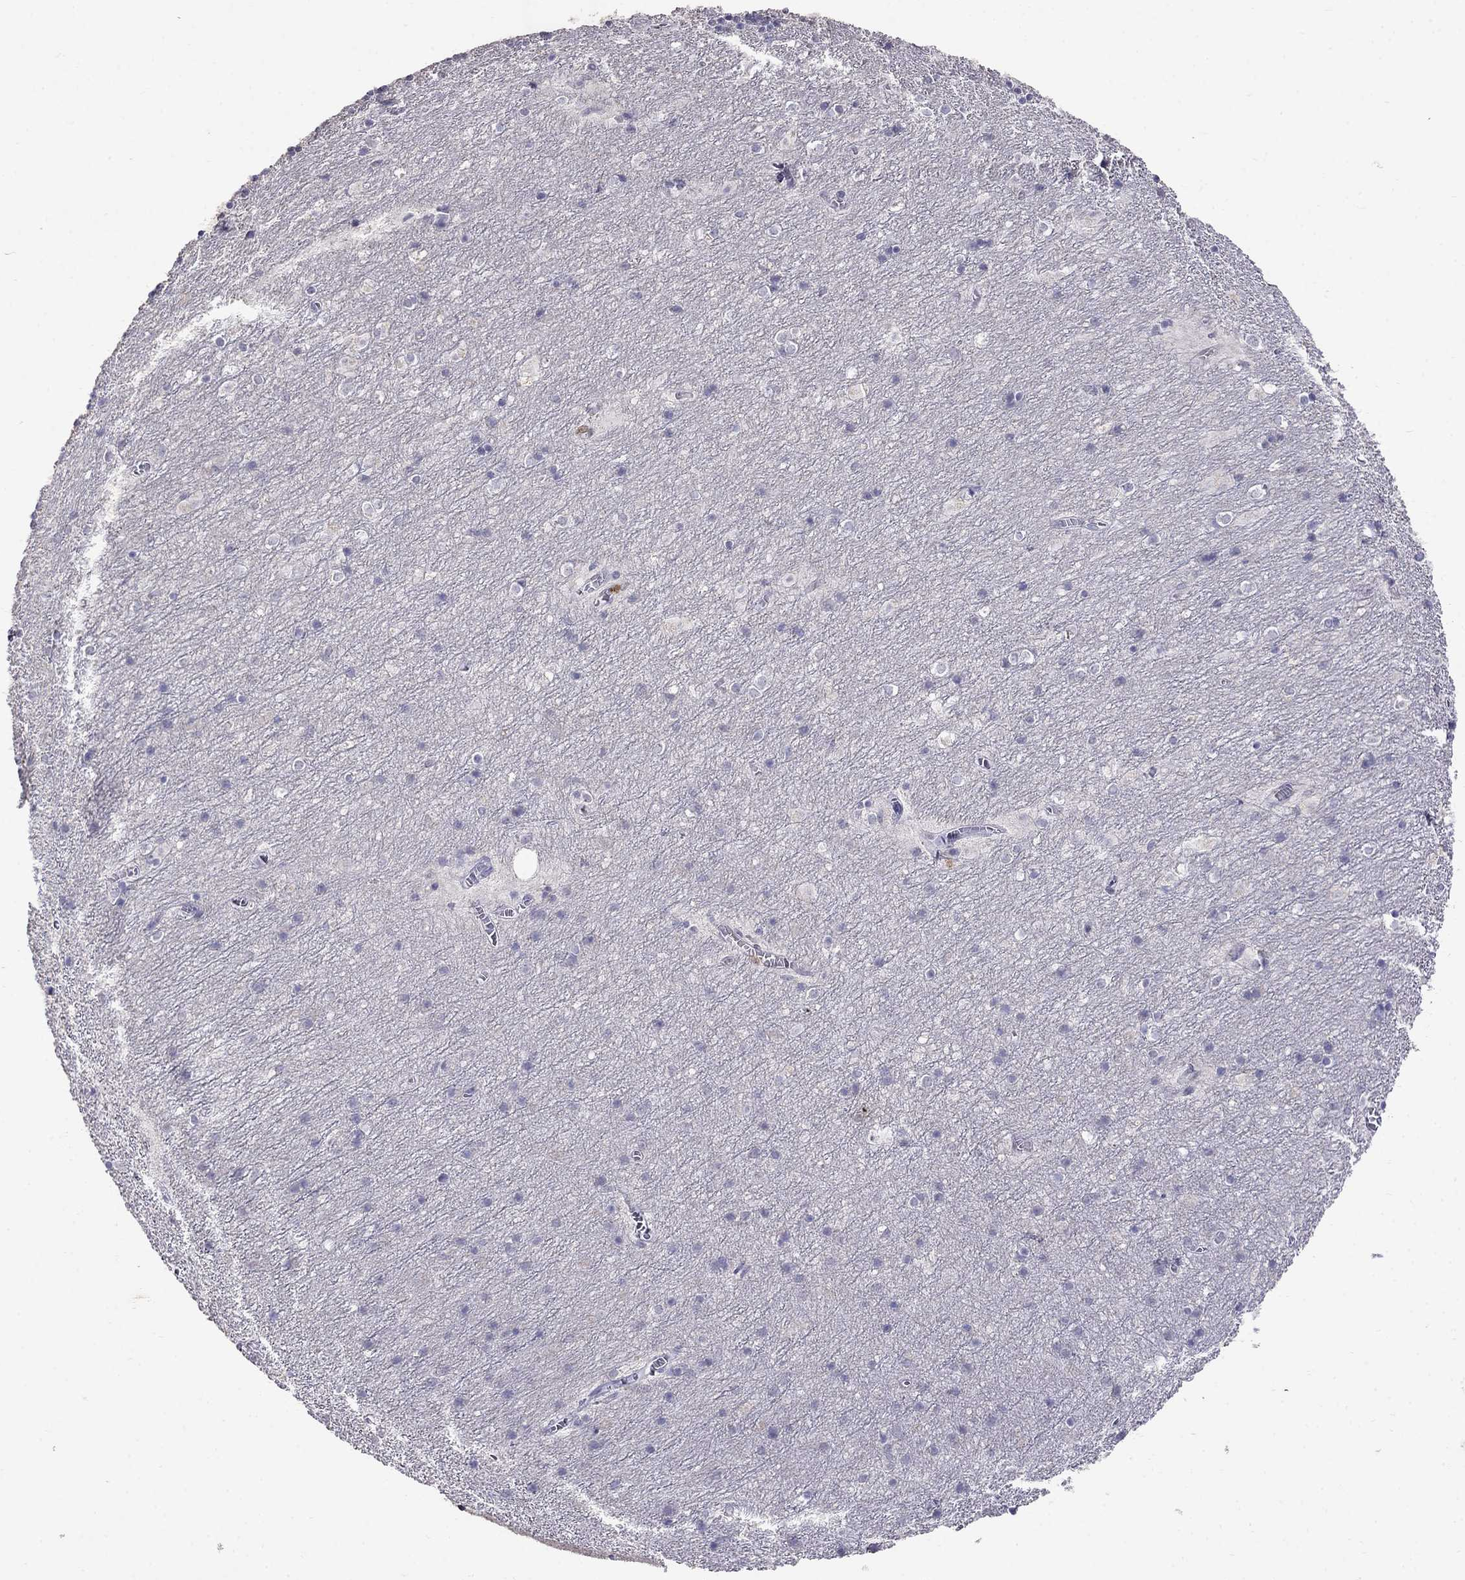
{"staining": {"intensity": "negative", "quantity": "none", "location": "none"}, "tissue": "cerebellum", "cell_type": "Cells in granular layer", "image_type": "normal", "snomed": [{"axis": "morphology", "description": "Normal tissue, NOS"}, {"axis": "topography", "description": "Cerebellum"}], "caption": "There is no significant expression in cells in granular layer of cerebellum. (DAB (3,3'-diaminobenzidine) immunohistochemistry with hematoxylin counter stain).", "gene": "CD8B", "patient": {"sex": "male", "age": 70}}